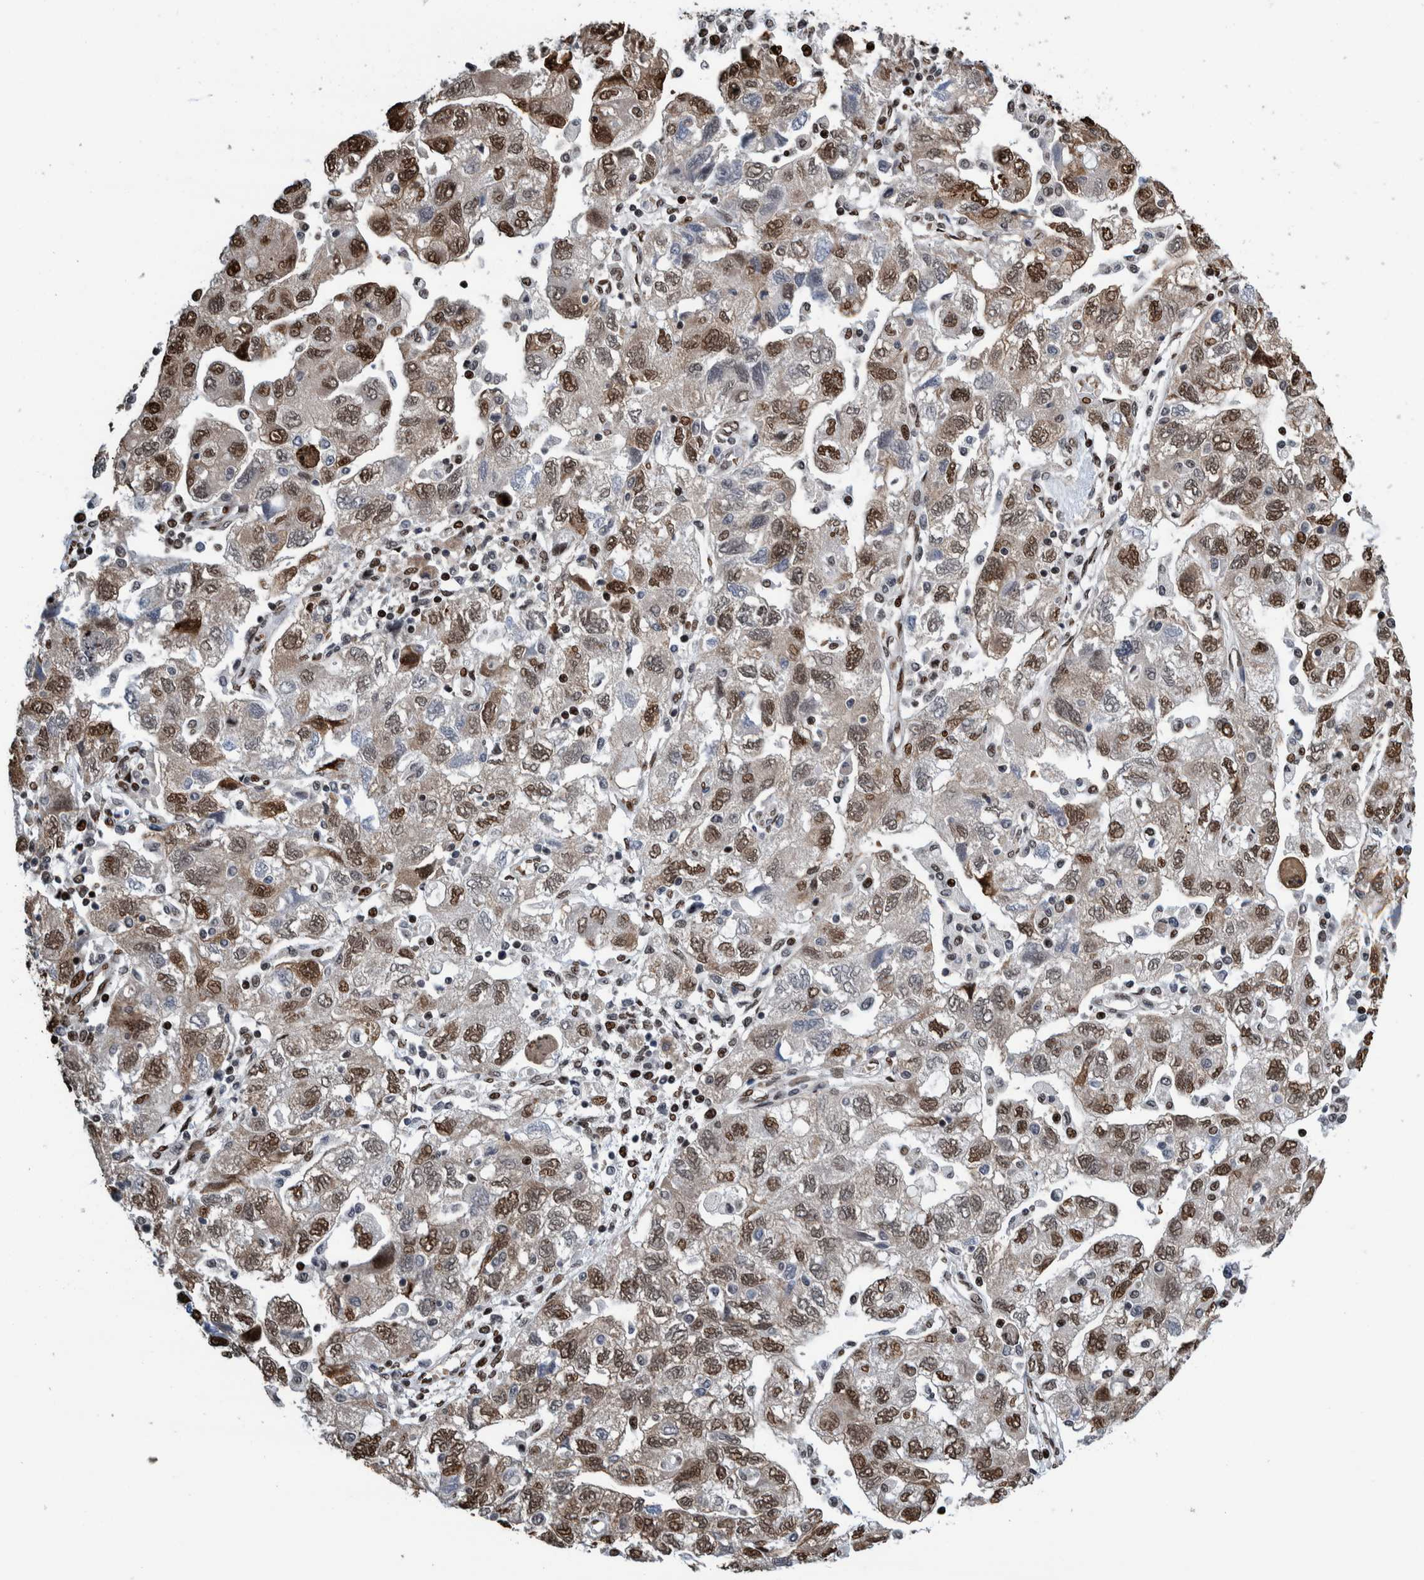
{"staining": {"intensity": "strong", "quantity": "25%-75%", "location": "nuclear"}, "tissue": "ovarian cancer", "cell_type": "Tumor cells", "image_type": "cancer", "snomed": [{"axis": "morphology", "description": "Carcinoma, NOS"}, {"axis": "morphology", "description": "Cystadenocarcinoma, serous, NOS"}, {"axis": "topography", "description": "Ovary"}], "caption": "Immunohistochemical staining of human ovarian serous cystadenocarcinoma demonstrates high levels of strong nuclear protein positivity in approximately 25%-75% of tumor cells.", "gene": "HEATR9", "patient": {"sex": "female", "age": 69}}